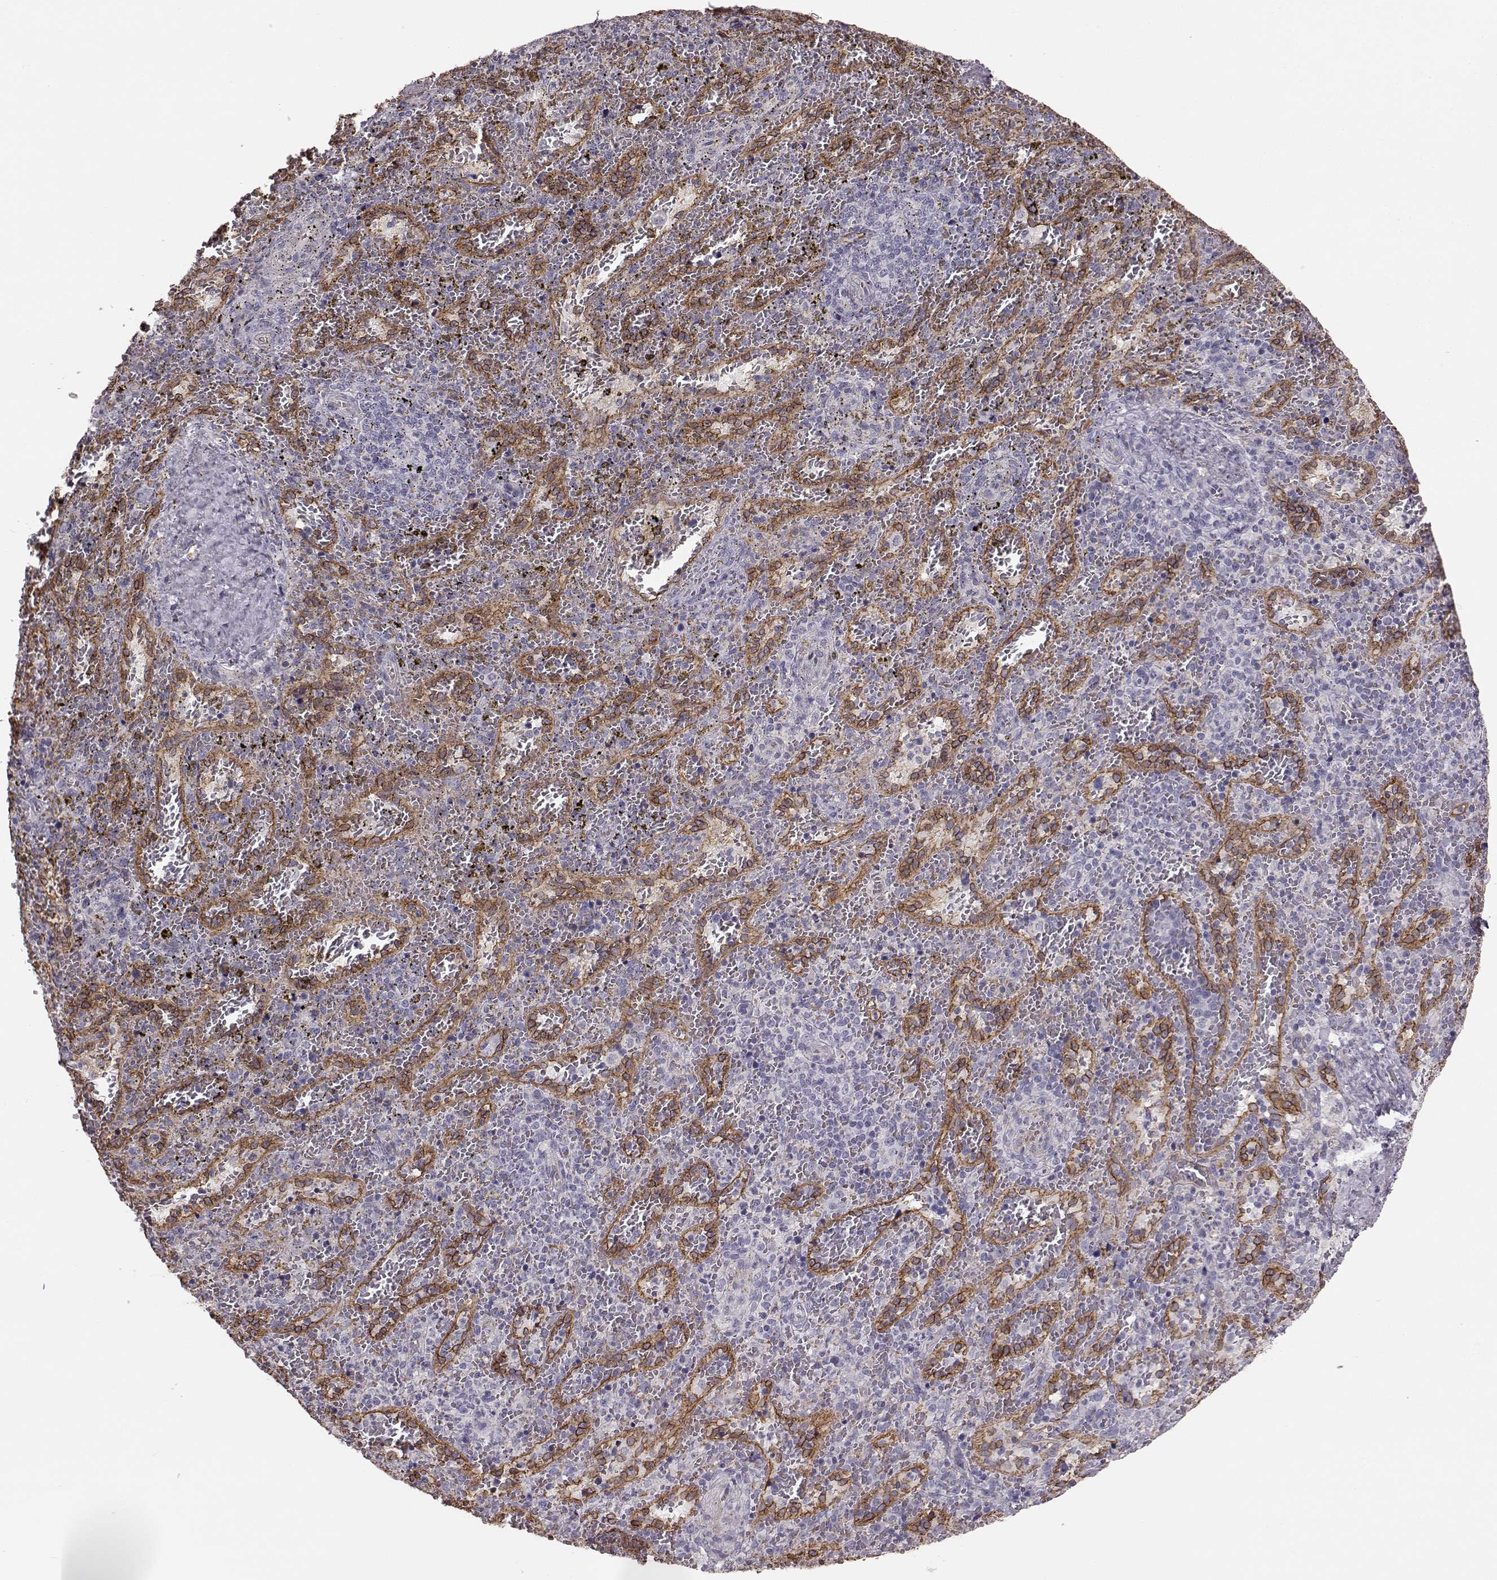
{"staining": {"intensity": "negative", "quantity": "none", "location": "none"}, "tissue": "spleen", "cell_type": "Cells in red pulp", "image_type": "normal", "snomed": [{"axis": "morphology", "description": "Normal tissue, NOS"}, {"axis": "topography", "description": "Spleen"}], "caption": "This image is of unremarkable spleen stained with immunohistochemistry (IHC) to label a protein in brown with the nuclei are counter-stained blue. There is no staining in cells in red pulp.", "gene": "EIF4E1B", "patient": {"sex": "female", "age": 50}}